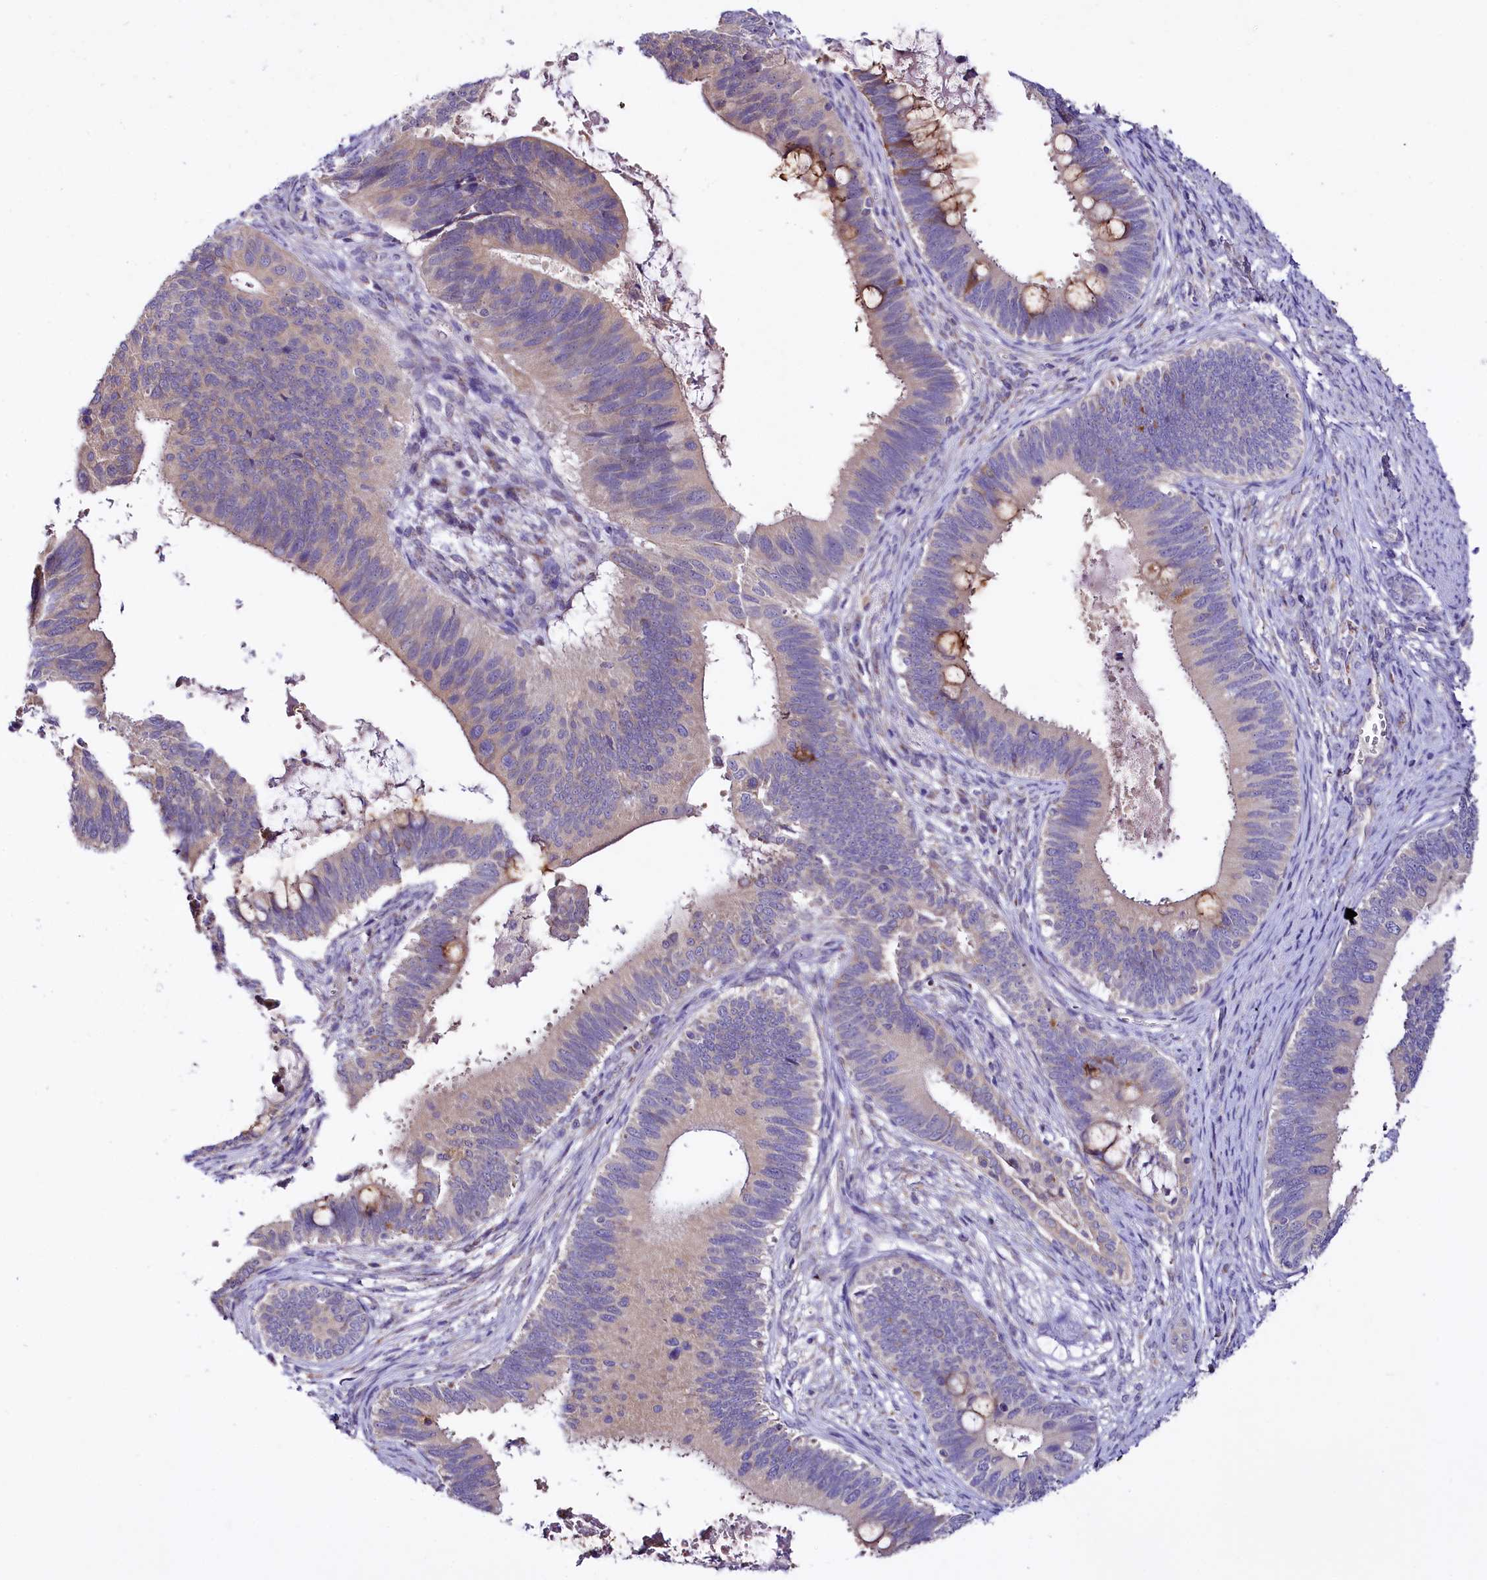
{"staining": {"intensity": "weak", "quantity": ">75%", "location": "cytoplasmic/membranous"}, "tissue": "cervical cancer", "cell_type": "Tumor cells", "image_type": "cancer", "snomed": [{"axis": "morphology", "description": "Adenocarcinoma, NOS"}, {"axis": "topography", "description": "Cervix"}], "caption": "This photomicrograph demonstrates immunohistochemistry staining of cervical cancer (adenocarcinoma), with low weak cytoplasmic/membranous expression in approximately >75% of tumor cells.", "gene": "CEP295", "patient": {"sex": "female", "age": 42}}